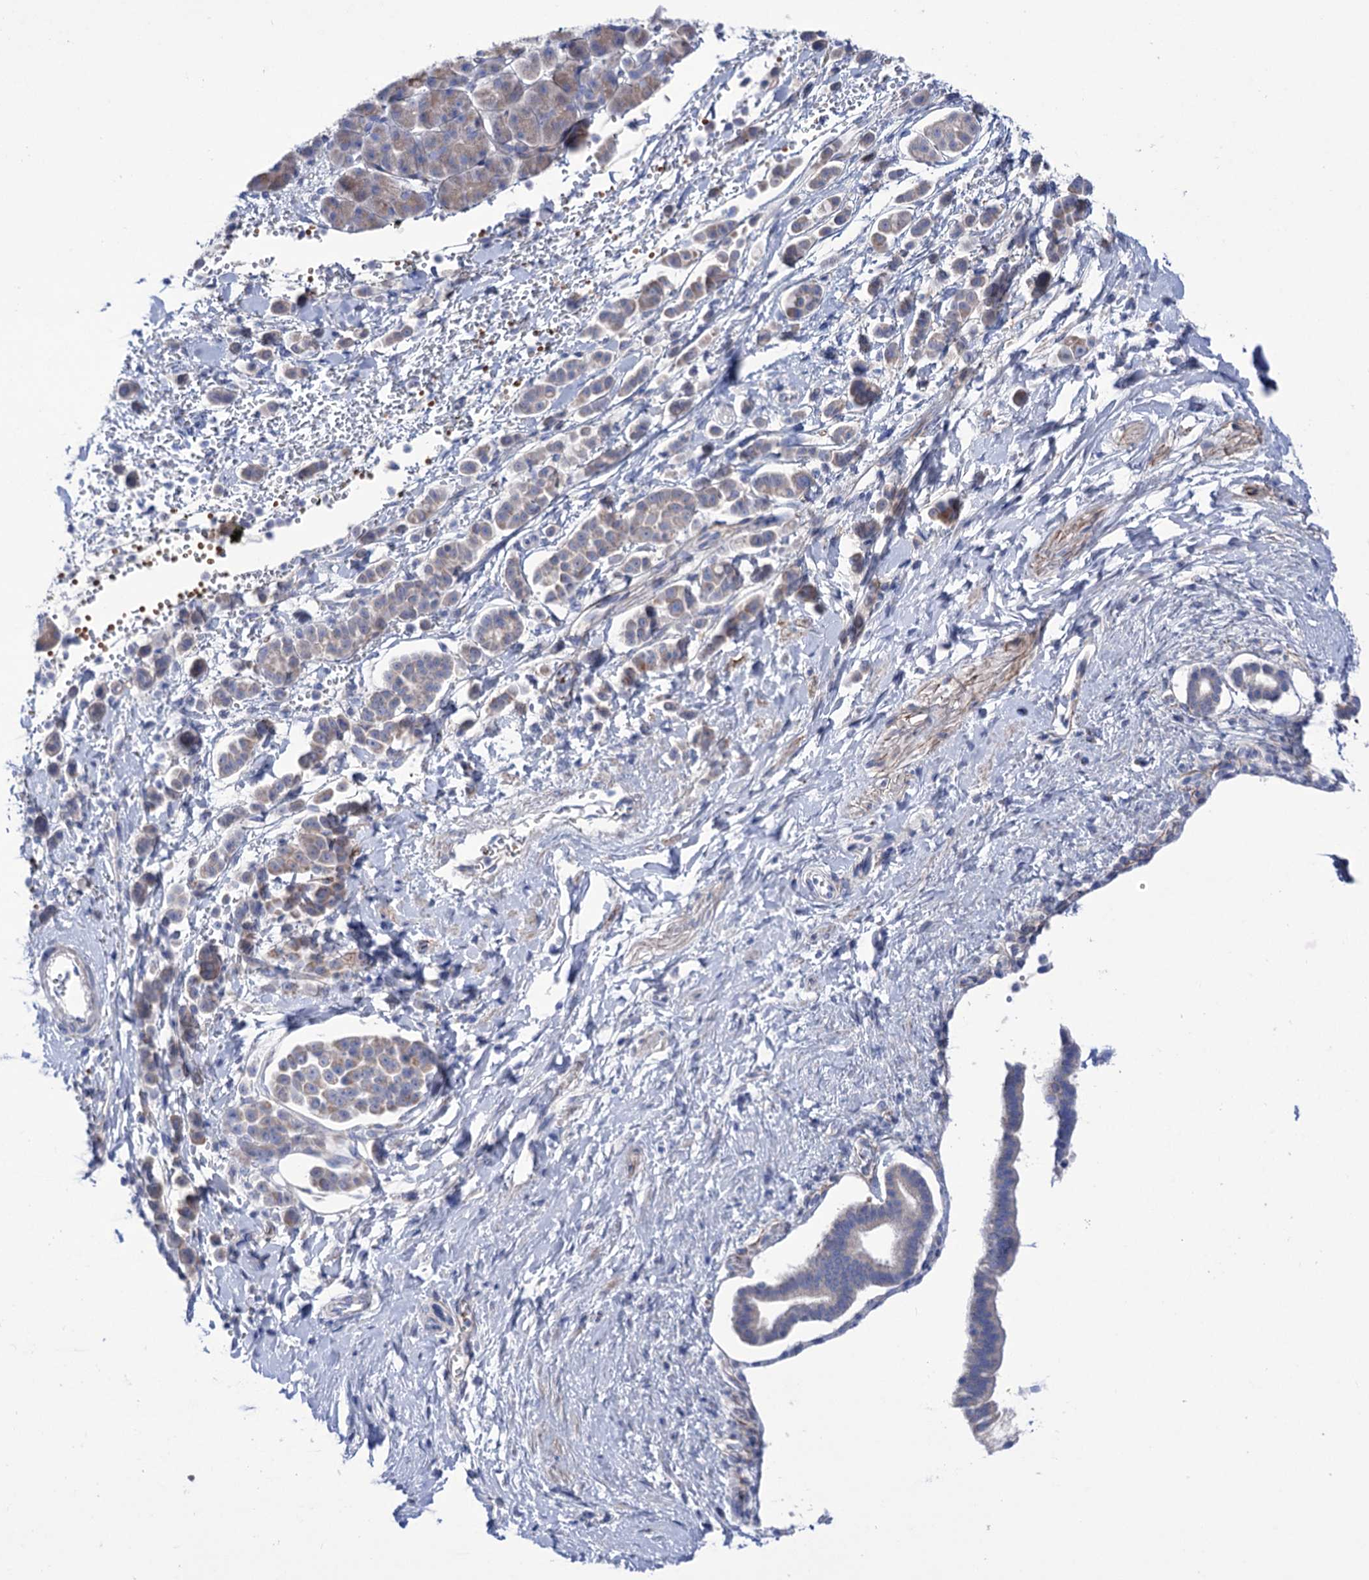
{"staining": {"intensity": "weak", "quantity": "25%-75%", "location": "cytoplasmic/membranous"}, "tissue": "pancreatic cancer", "cell_type": "Tumor cells", "image_type": "cancer", "snomed": [{"axis": "morphology", "description": "Normal tissue, NOS"}, {"axis": "morphology", "description": "Adenocarcinoma, NOS"}, {"axis": "topography", "description": "Pancreas"}], "caption": "Brown immunohistochemical staining in human pancreatic cancer exhibits weak cytoplasmic/membranous staining in approximately 25%-75% of tumor cells.", "gene": "YARS2", "patient": {"sex": "female", "age": 64}}